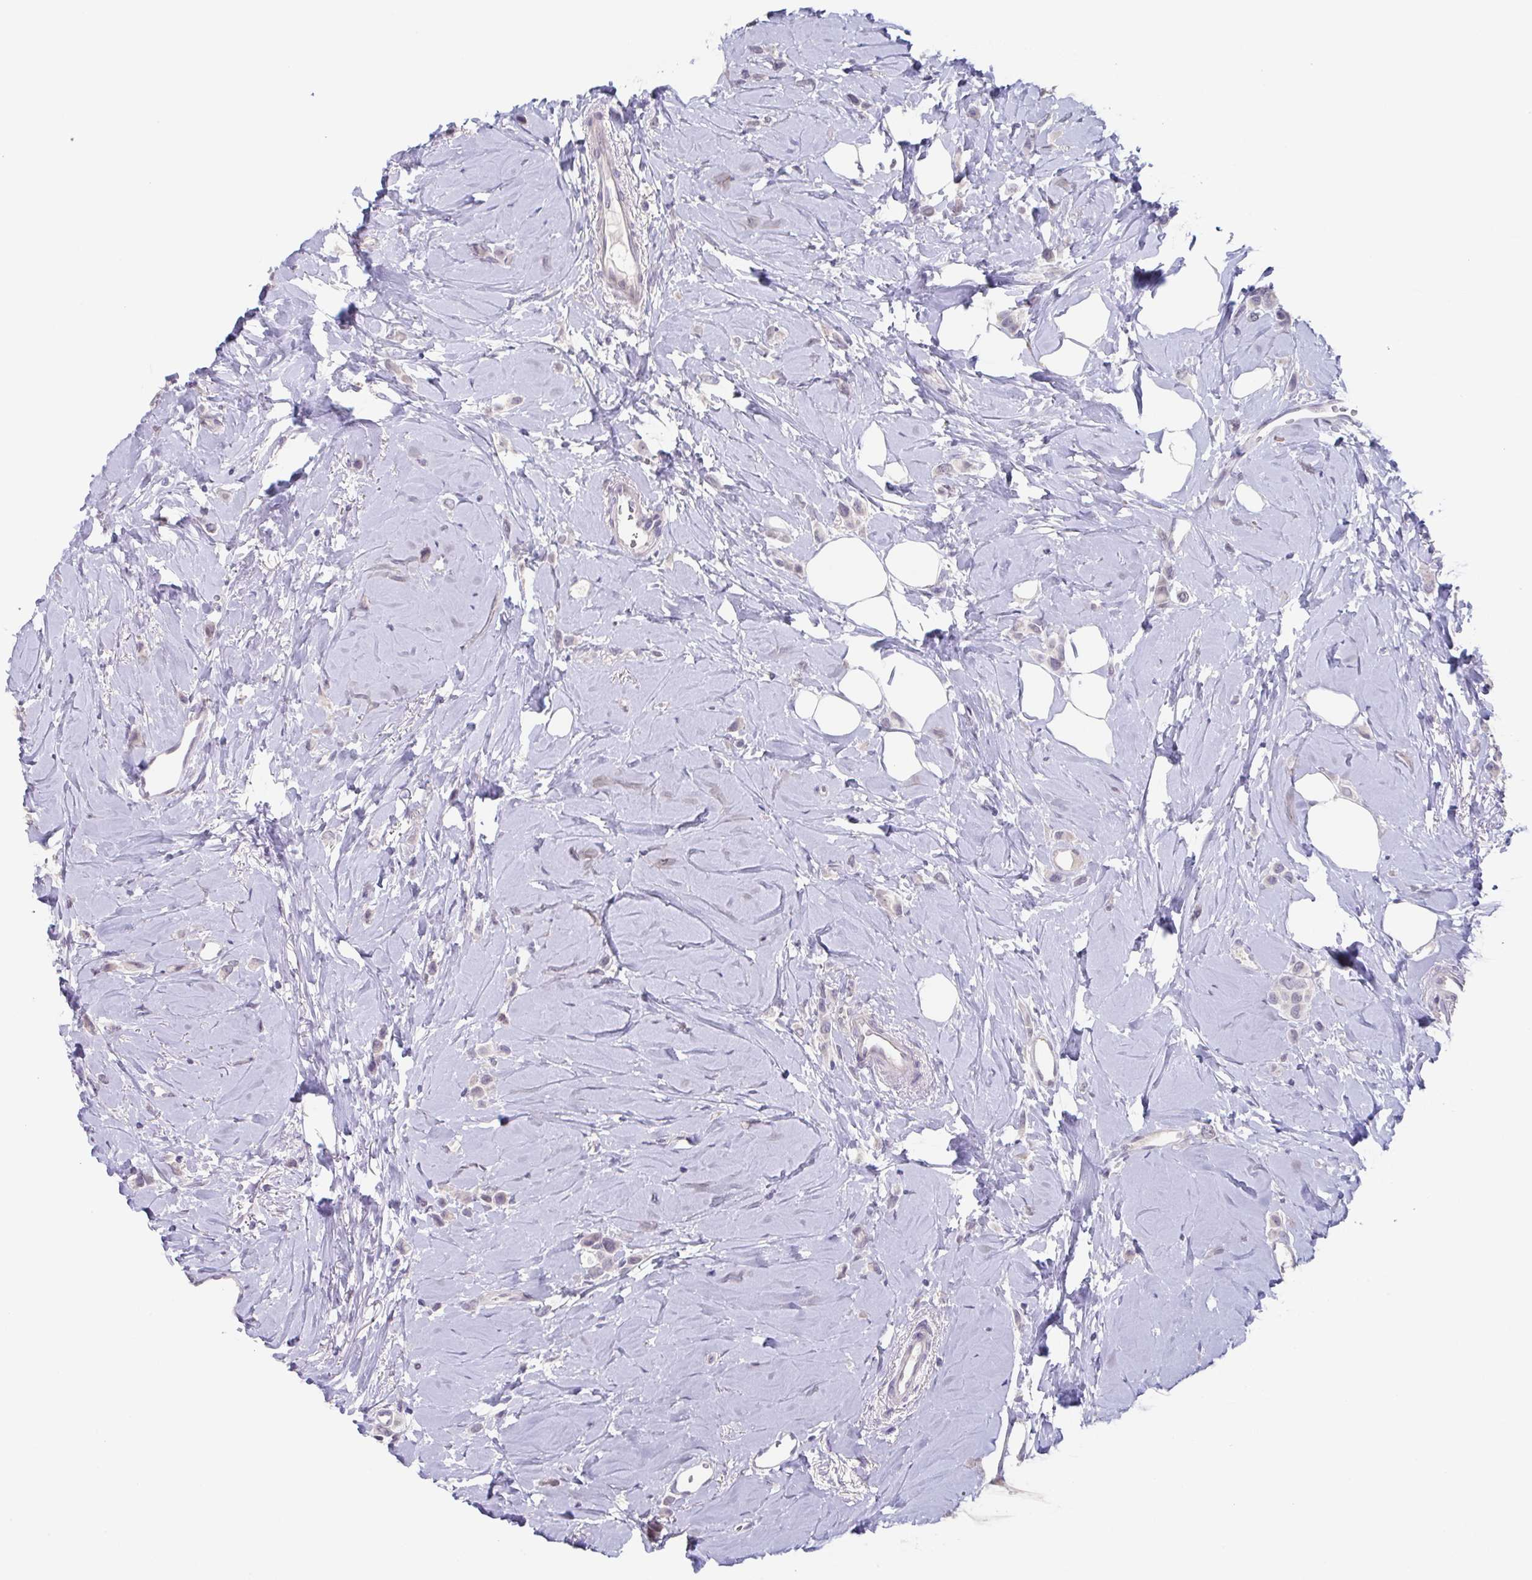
{"staining": {"intensity": "negative", "quantity": "none", "location": "none"}, "tissue": "breast cancer", "cell_type": "Tumor cells", "image_type": "cancer", "snomed": [{"axis": "morphology", "description": "Lobular carcinoma"}, {"axis": "topography", "description": "Breast"}], "caption": "IHC of human breast cancer exhibits no expression in tumor cells.", "gene": "GHRL", "patient": {"sex": "female", "age": 66}}